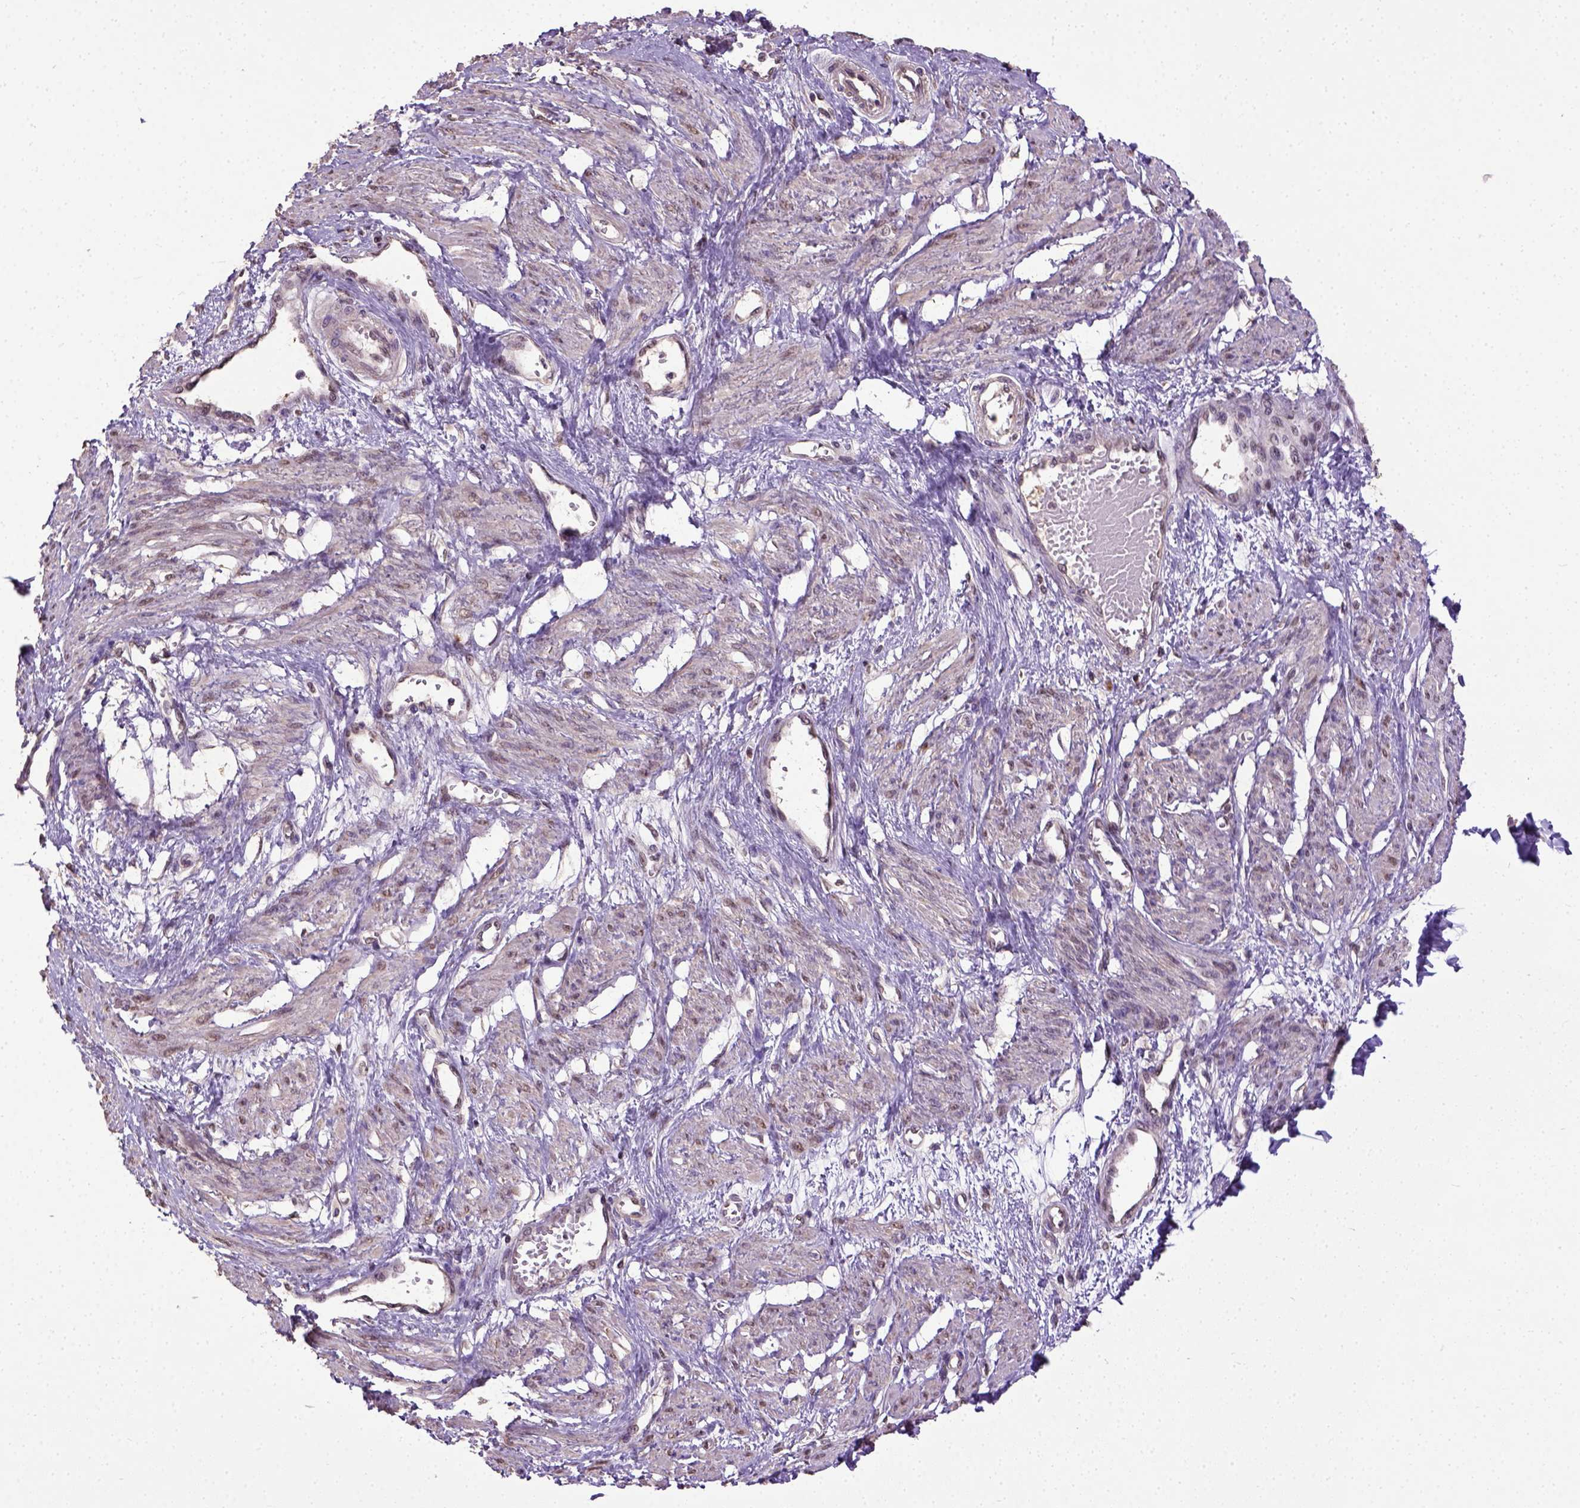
{"staining": {"intensity": "moderate", "quantity": "<25%", "location": "nuclear"}, "tissue": "smooth muscle", "cell_type": "Smooth muscle cells", "image_type": "normal", "snomed": [{"axis": "morphology", "description": "Normal tissue, NOS"}, {"axis": "topography", "description": "Smooth muscle"}, {"axis": "topography", "description": "Uterus"}], "caption": "Immunohistochemical staining of normal human smooth muscle shows moderate nuclear protein staining in approximately <25% of smooth muscle cells.", "gene": "UBA3", "patient": {"sex": "female", "age": 39}}